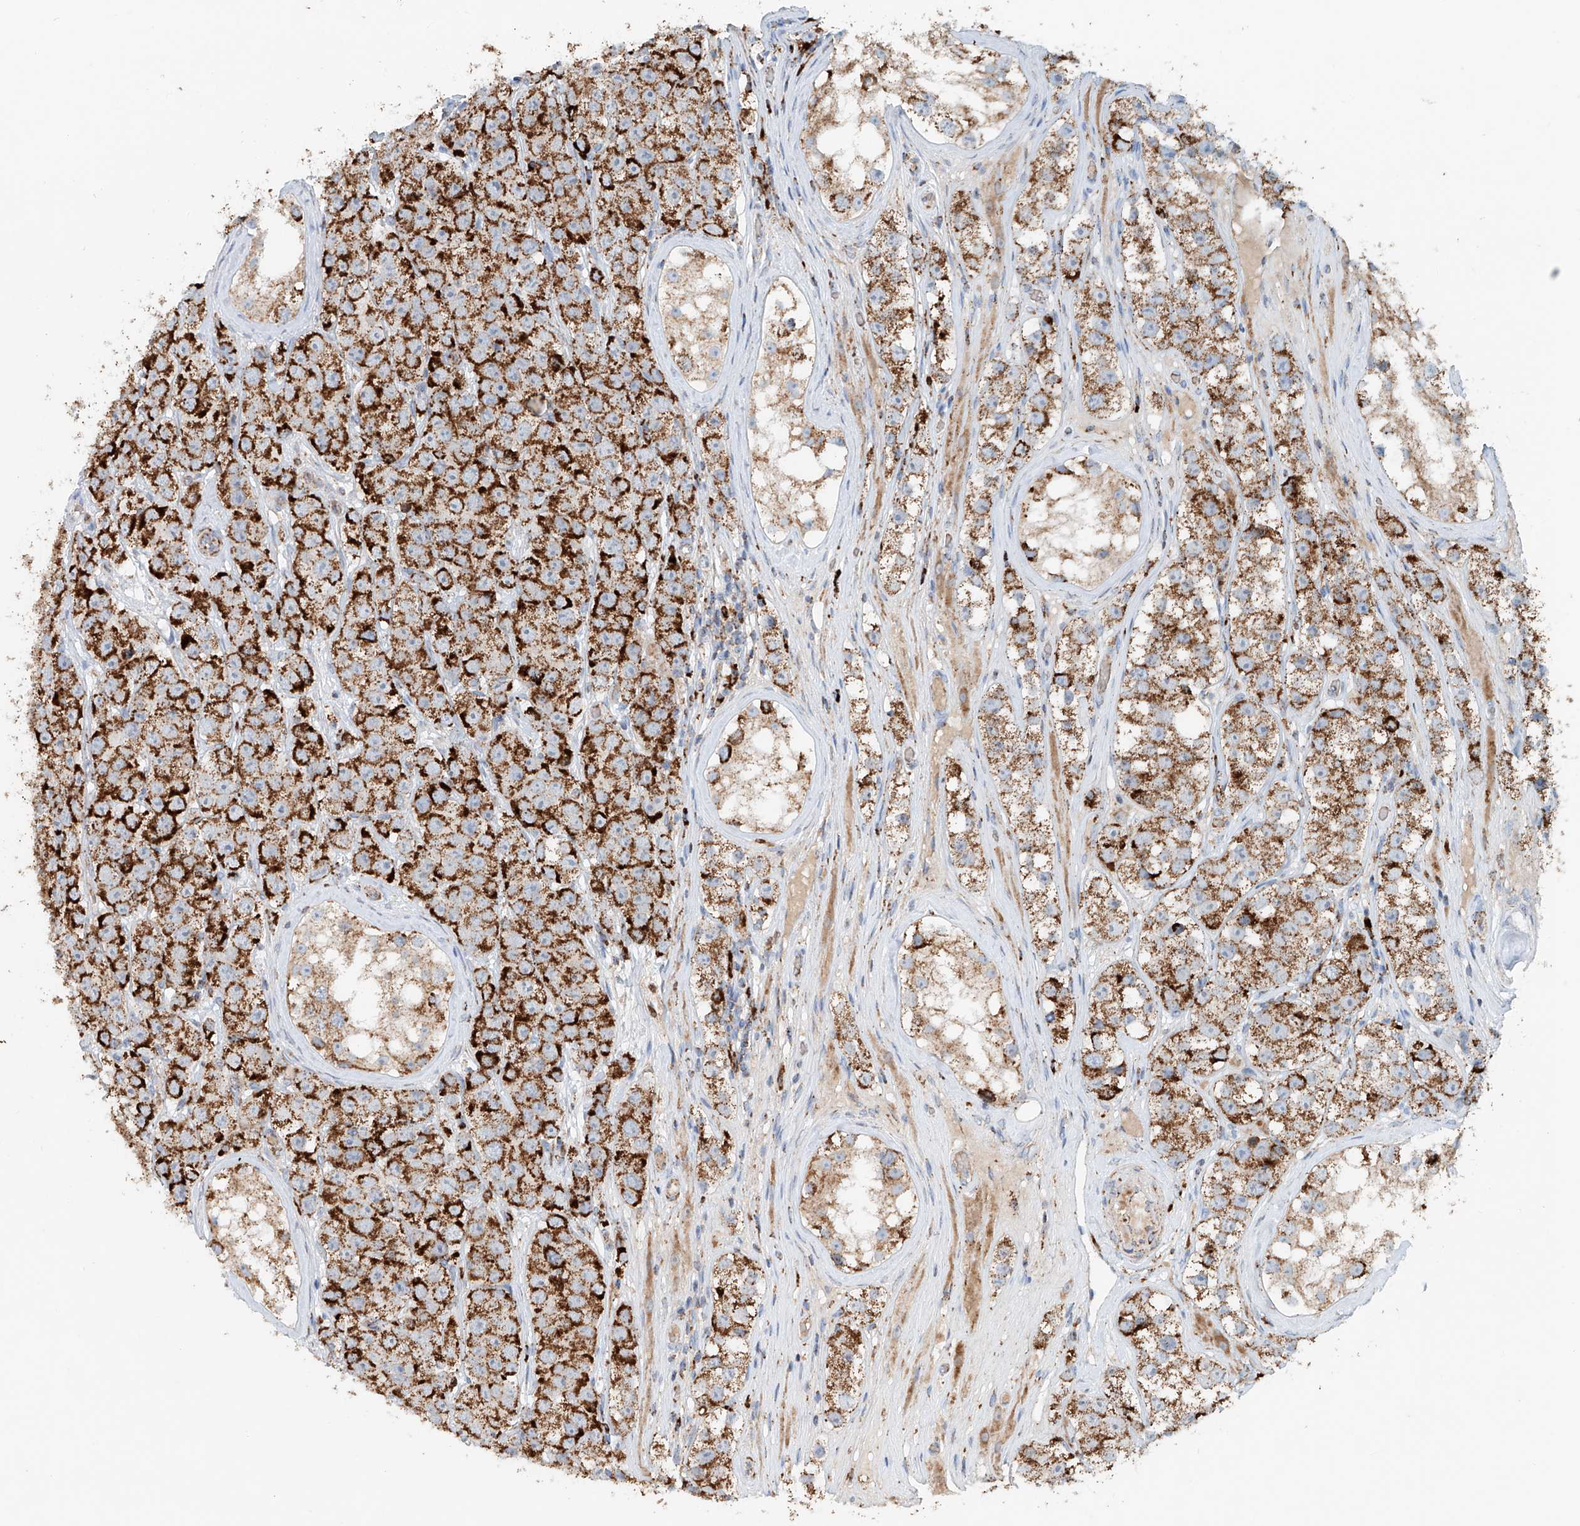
{"staining": {"intensity": "strong", "quantity": ">75%", "location": "cytoplasmic/membranous"}, "tissue": "testis cancer", "cell_type": "Tumor cells", "image_type": "cancer", "snomed": [{"axis": "morphology", "description": "Seminoma, NOS"}, {"axis": "topography", "description": "Testis"}], "caption": "Seminoma (testis) stained with IHC demonstrates strong cytoplasmic/membranous positivity in approximately >75% of tumor cells.", "gene": "CARD10", "patient": {"sex": "male", "age": 28}}